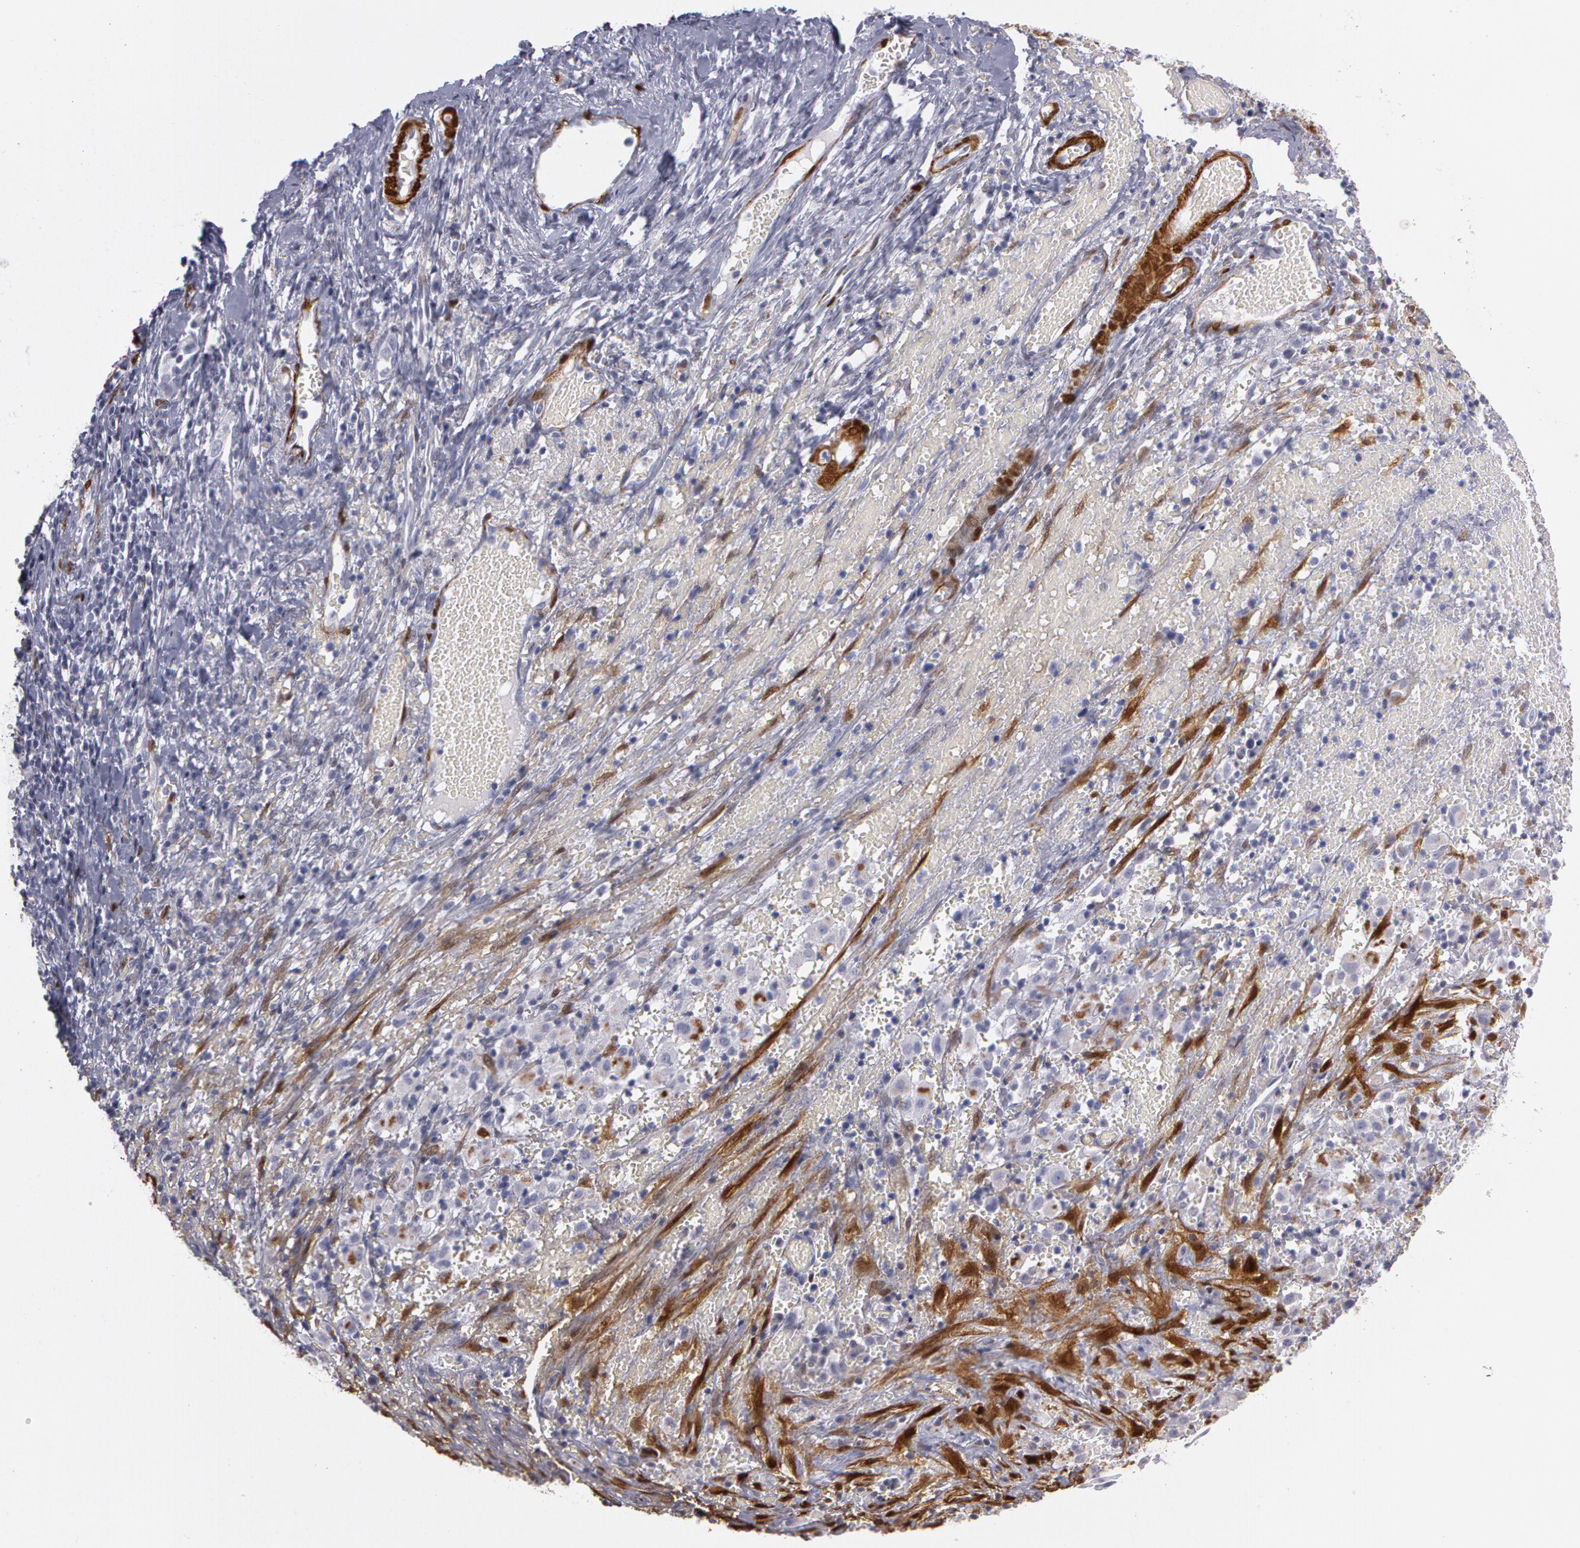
{"staining": {"intensity": "negative", "quantity": "none", "location": "none"}, "tissue": "cervical cancer", "cell_type": "Tumor cells", "image_type": "cancer", "snomed": [{"axis": "morphology", "description": "Normal tissue, NOS"}, {"axis": "morphology", "description": "Squamous cell carcinoma, NOS"}, {"axis": "topography", "description": "Cervix"}], "caption": "A high-resolution image shows immunohistochemistry (IHC) staining of cervical cancer, which displays no significant staining in tumor cells.", "gene": "TAGLN", "patient": {"sex": "female", "age": 67}}